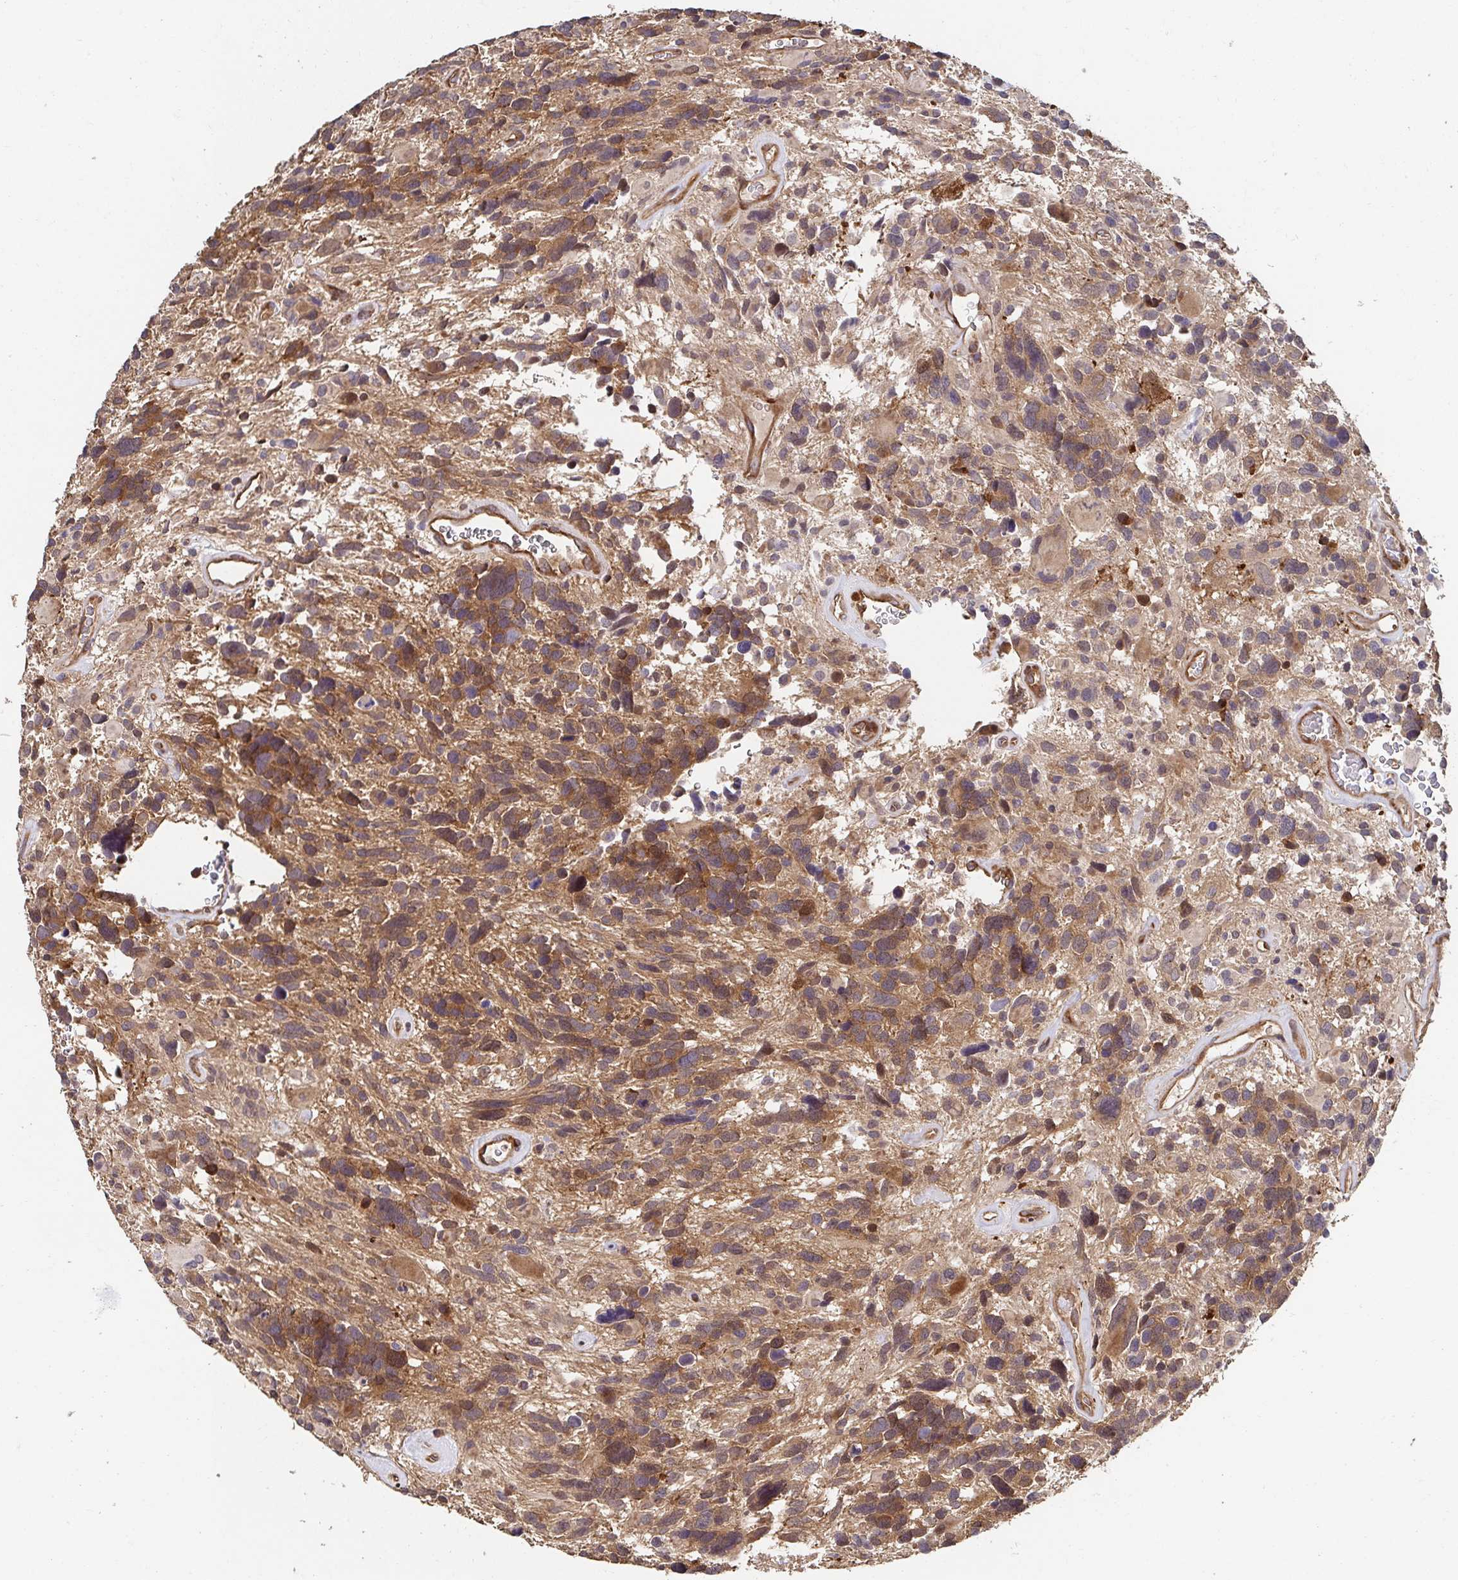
{"staining": {"intensity": "moderate", "quantity": "25%-75%", "location": "cytoplasmic/membranous"}, "tissue": "glioma", "cell_type": "Tumor cells", "image_type": "cancer", "snomed": [{"axis": "morphology", "description": "Glioma, malignant, High grade"}, {"axis": "topography", "description": "Brain"}], "caption": "Malignant glioma (high-grade) stained with DAB immunohistochemistry reveals medium levels of moderate cytoplasmic/membranous staining in about 25%-75% of tumor cells. (Brightfield microscopy of DAB IHC at high magnification).", "gene": "APBB1", "patient": {"sex": "male", "age": 49}}